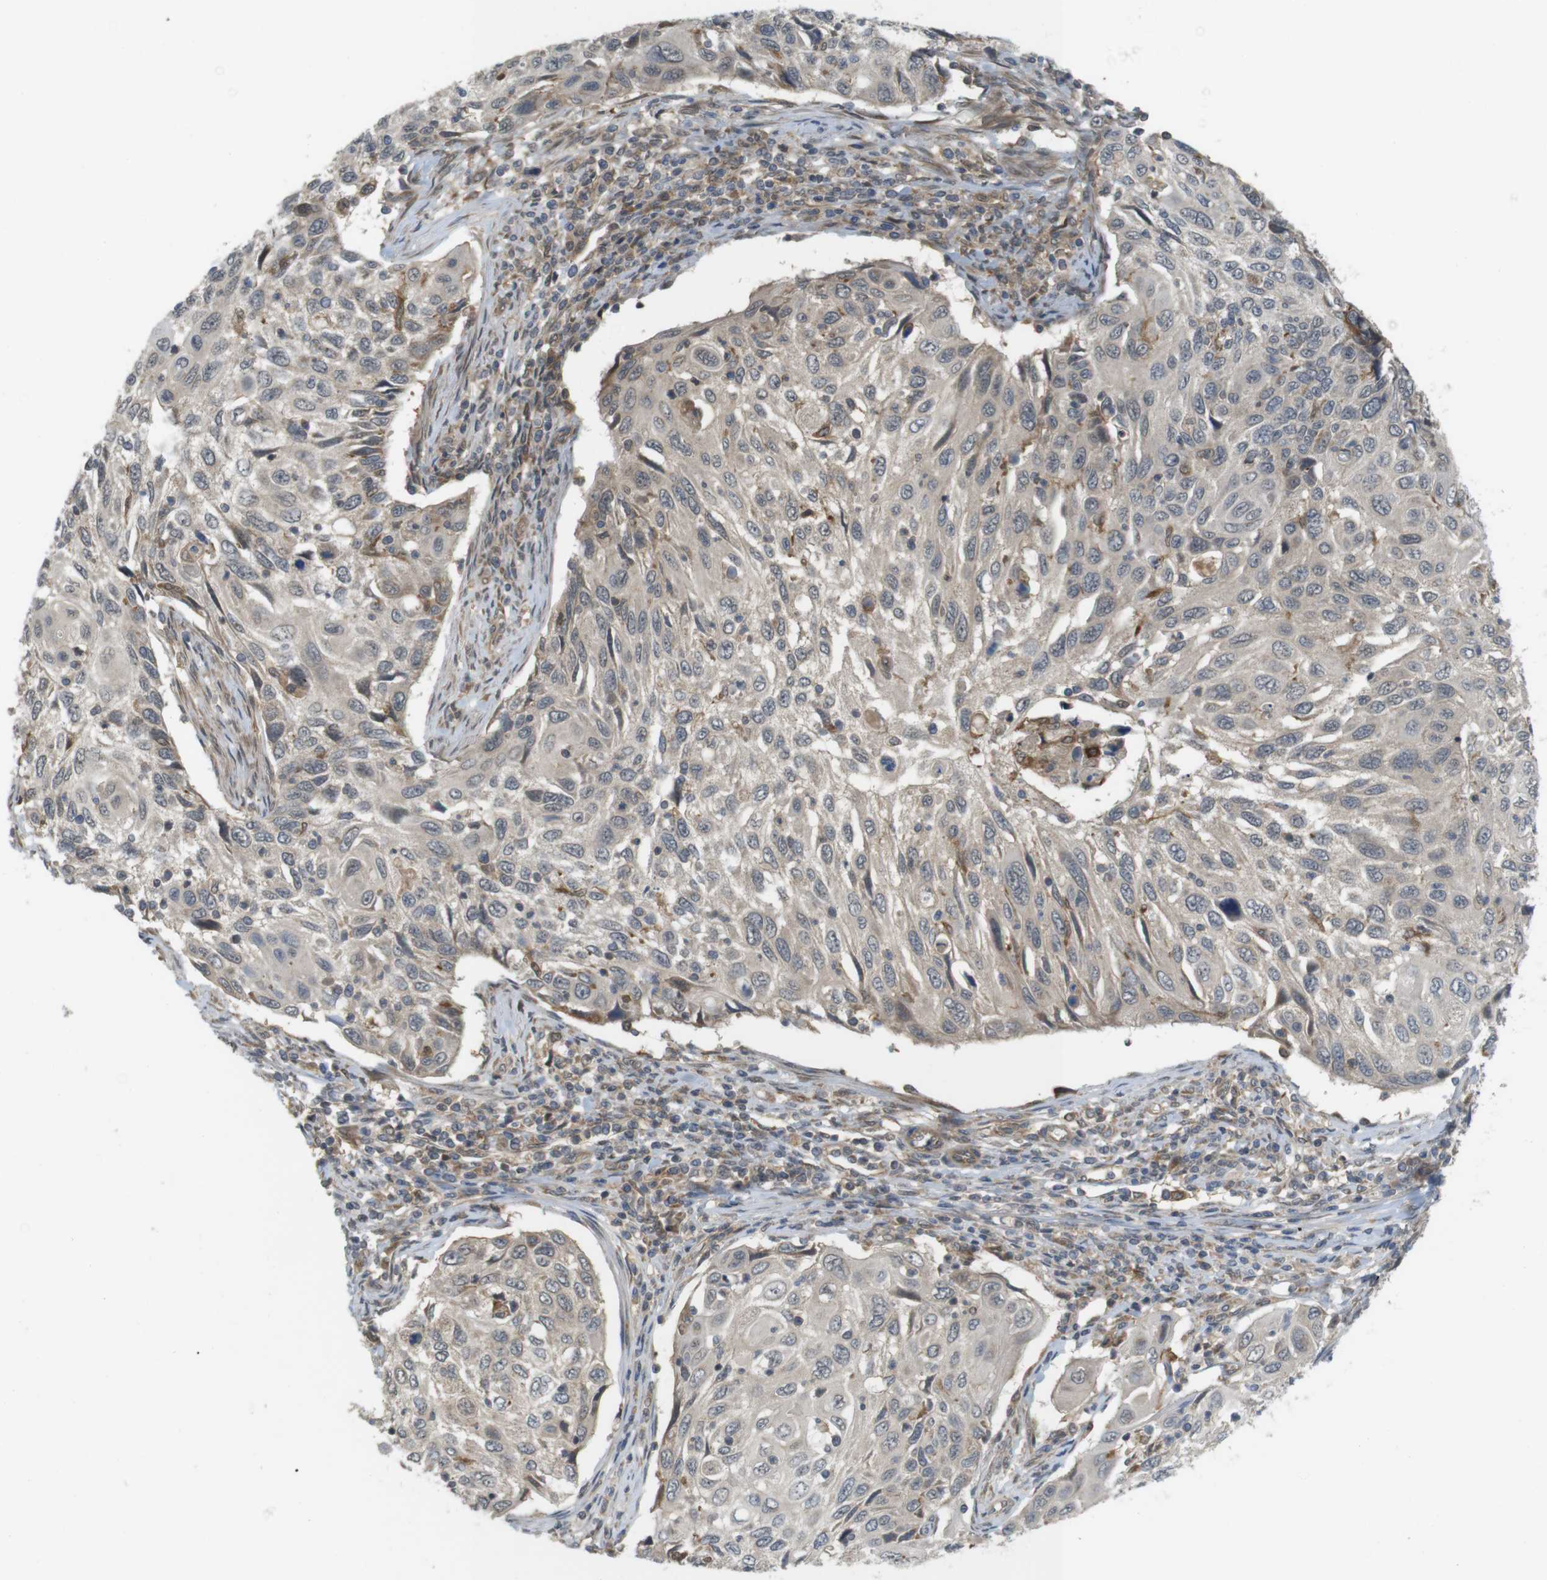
{"staining": {"intensity": "weak", "quantity": "25%-75%", "location": "cytoplasmic/membranous"}, "tissue": "cervical cancer", "cell_type": "Tumor cells", "image_type": "cancer", "snomed": [{"axis": "morphology", "description": "Squamous cell carcinoma, NOS"}, {"axis": "topography", "description": "Cervix"}], "caption": "Weak cytoplasmic/membranous expression for a protein is present in about 25%-75% of tumor cells of cervical squamous cell carcinoma using IHC.", "gene": "RNF130", "patient": {"sex": "female", "age": 70}}